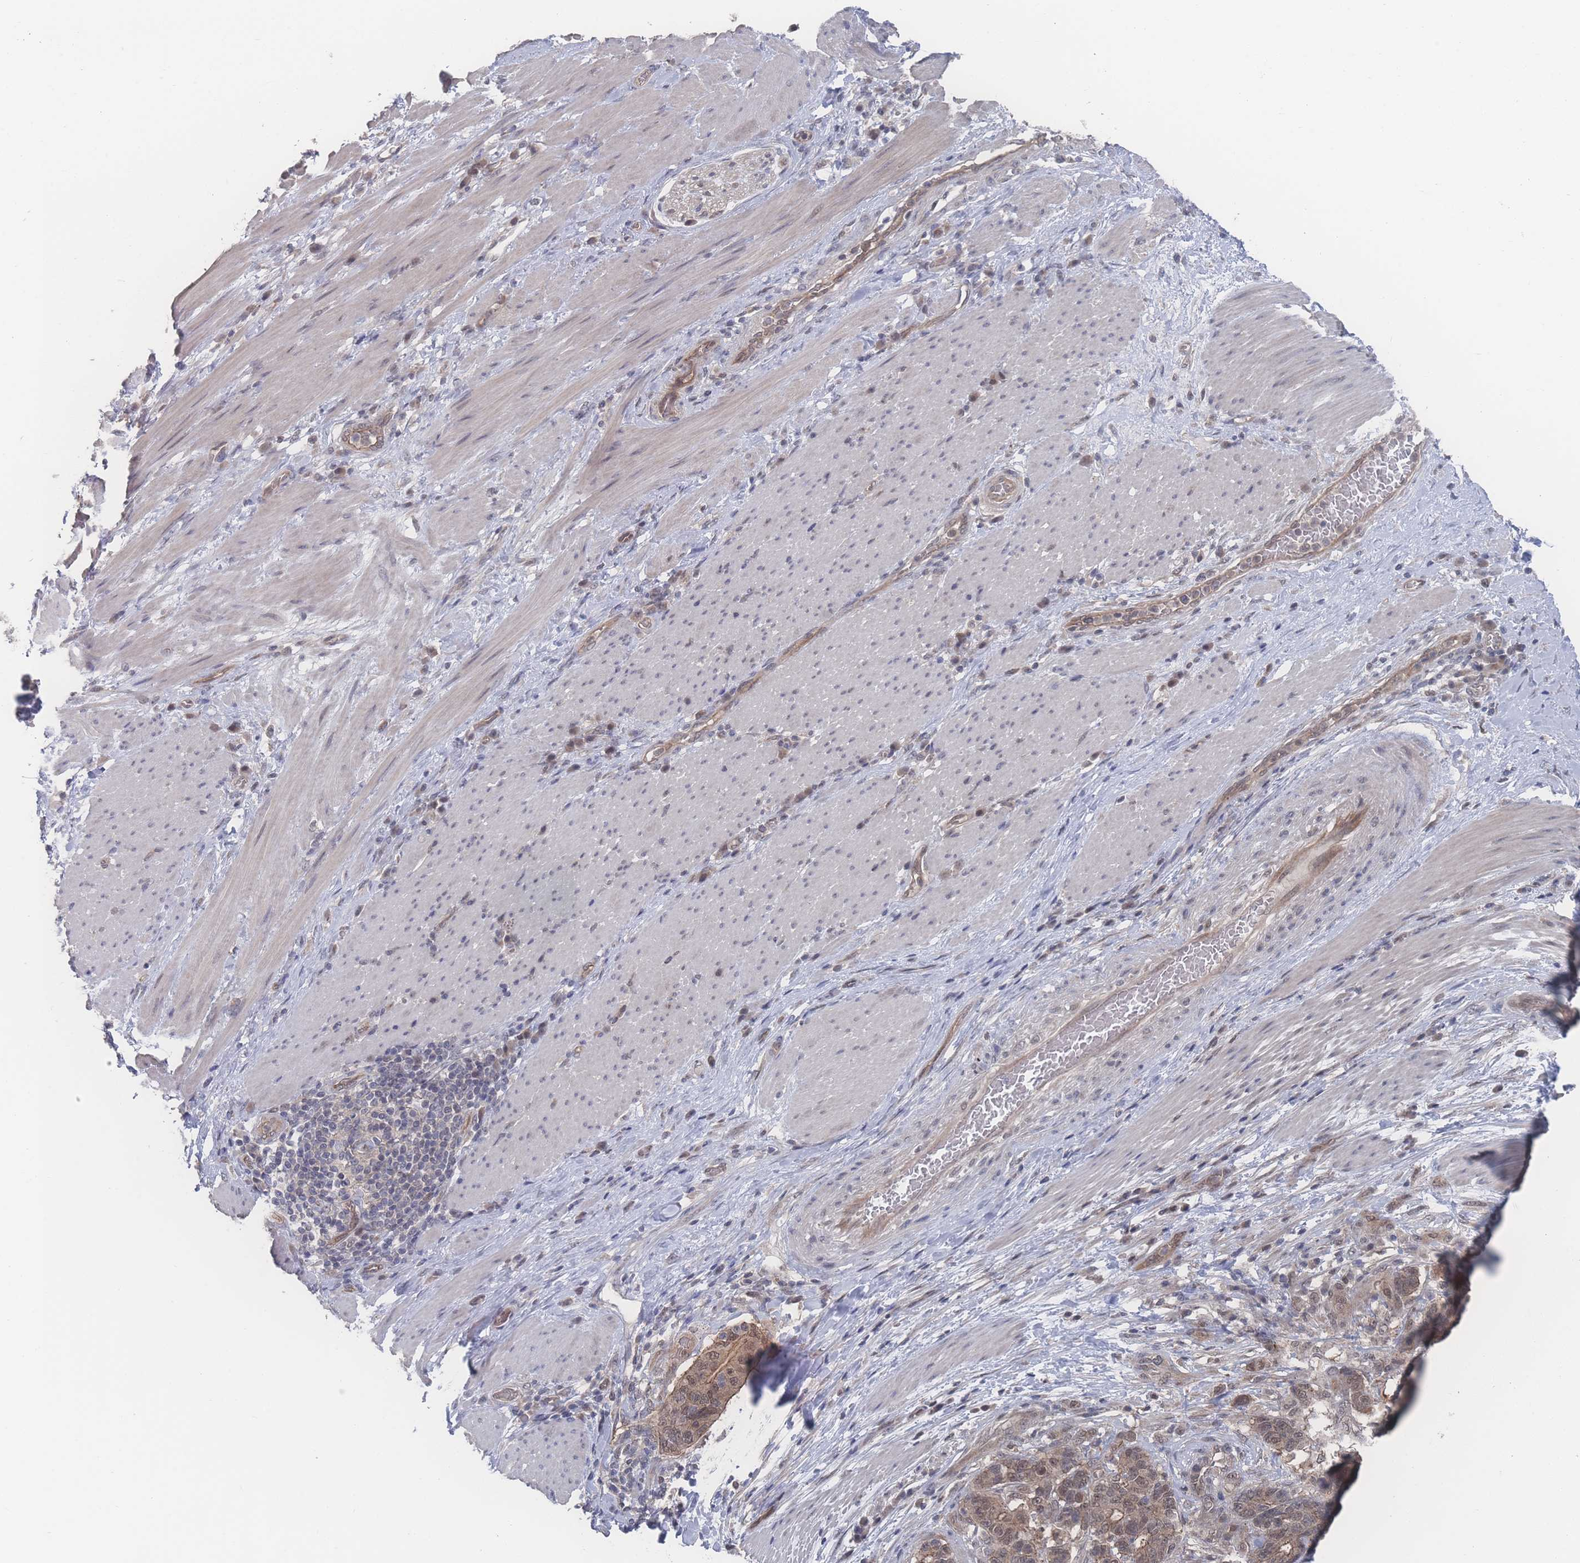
{"staining": {"intensity": "weak", "quantity": ">75%", "location": "cytoplasmic/membranous,nuclear"}, "tissue": "stomach cancer", "cell_type": "Tumor cells", "image_type": "cancer", "snomed": [{"axis": "morphology", "description": "Normal tissue, NOS"}, {"axis": "morphology", "description": "Adenocarcinoma, NOS"}, {"axis": "topography", "description": "Stomach"}], "caption": "The image shows immunohistochemical staining of stomach cancer (adenocarcinoma). There is weak cytoplasmic/membranous and nuclear positivity is seen in about >75% of tumor cells.", "gene": "NBEAL1", "patient": {"sex": "female", "age": 64}}